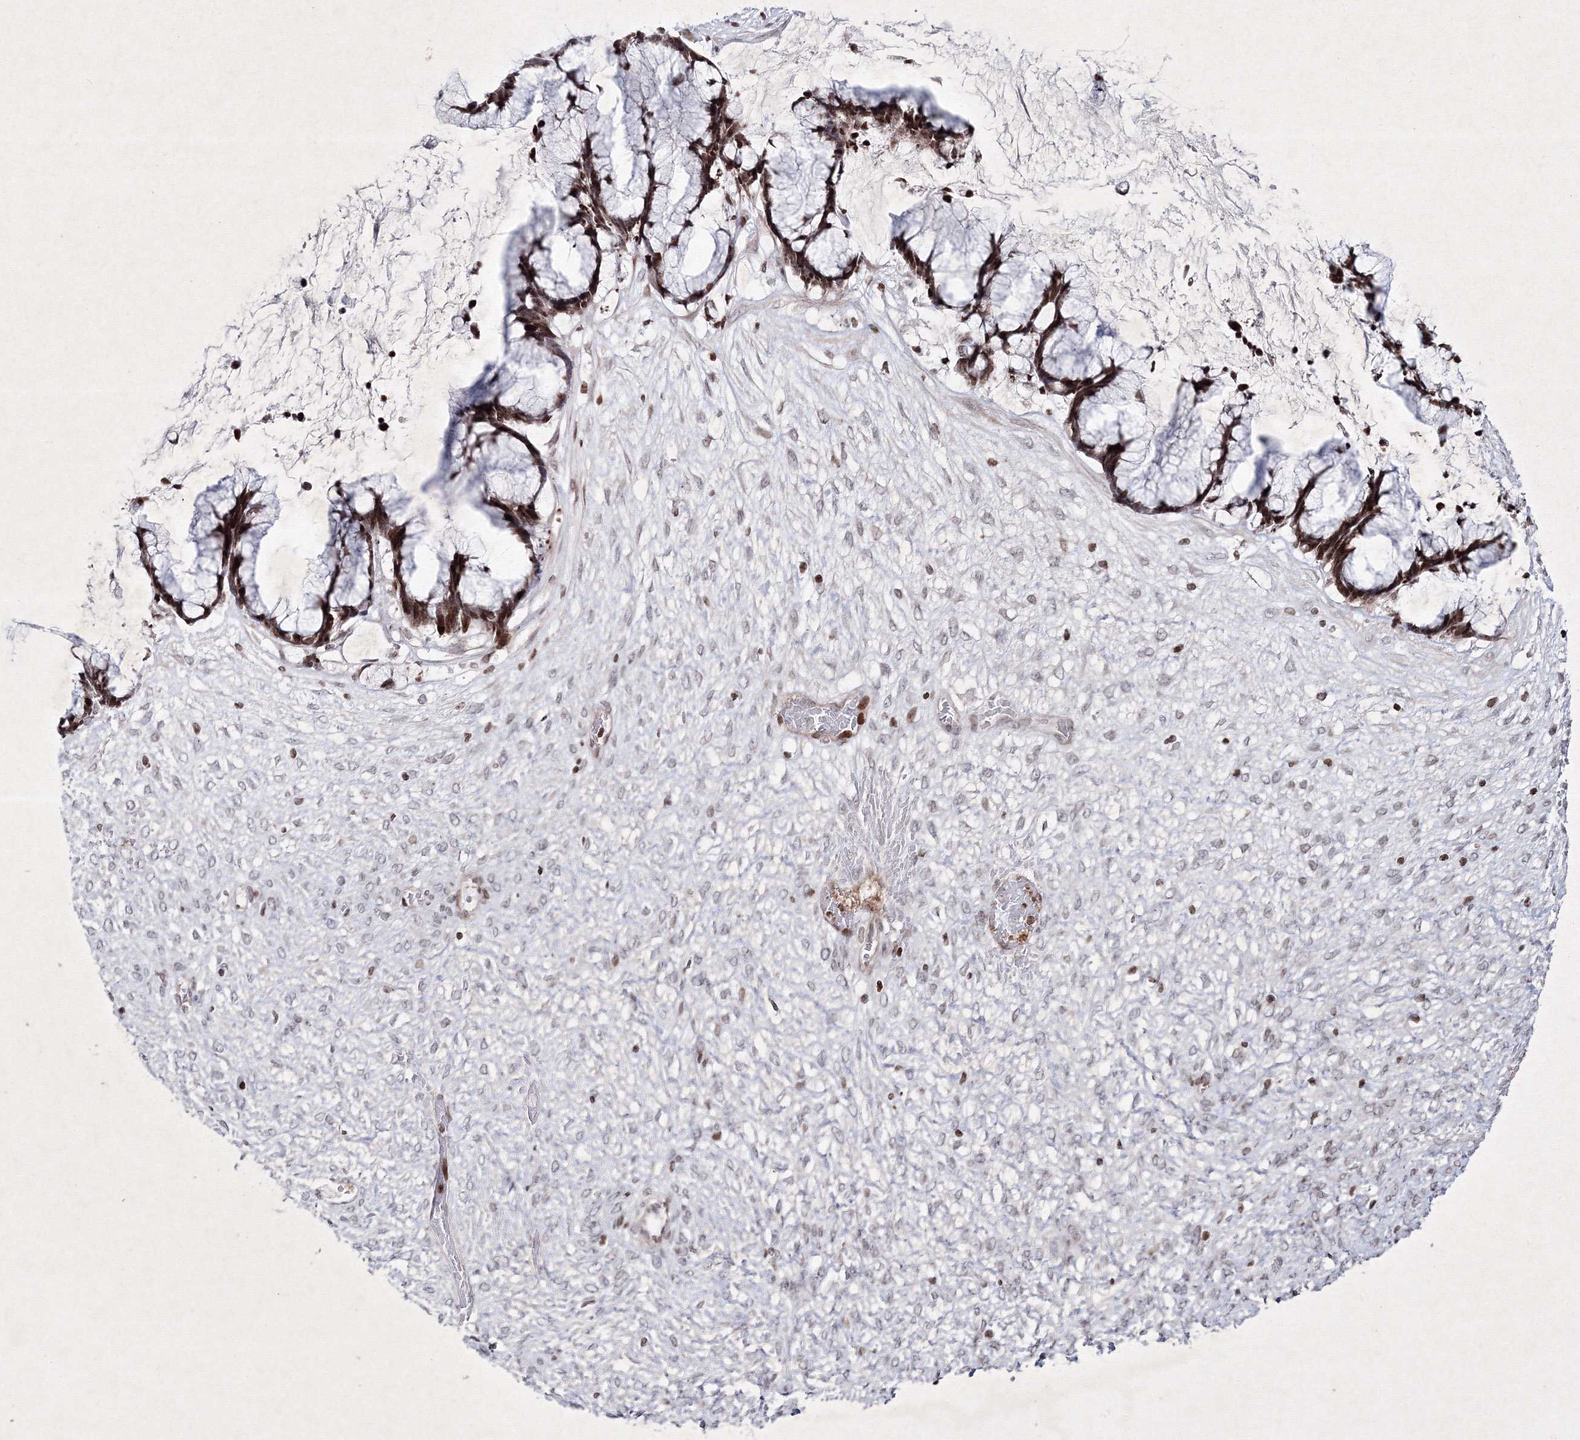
{"staining": {"intensity": "moderate", "quantity": "25%-75%", "location": "cytoplasmic/membranous,nuclear"}, "tissue": "ovarian cancer", "cell_type": "Tumor cells", "image_type": "cancer", "snomed": [{"axis": "morphology", "description": "Cystadenocarcinoma, mucinous, NOS"}, {"axis": "topography", "description": "Ovary"}], "caption": "Human ovarian mucinous cystadenocarcinoma stained for a protein (brown) reveals moderate cytoplasmic/membranous and nuclear positive staining in about 25%-75% of tumor cells.", "gene": "SMIM29", "patient": {"sex": "female", "age": 42}}